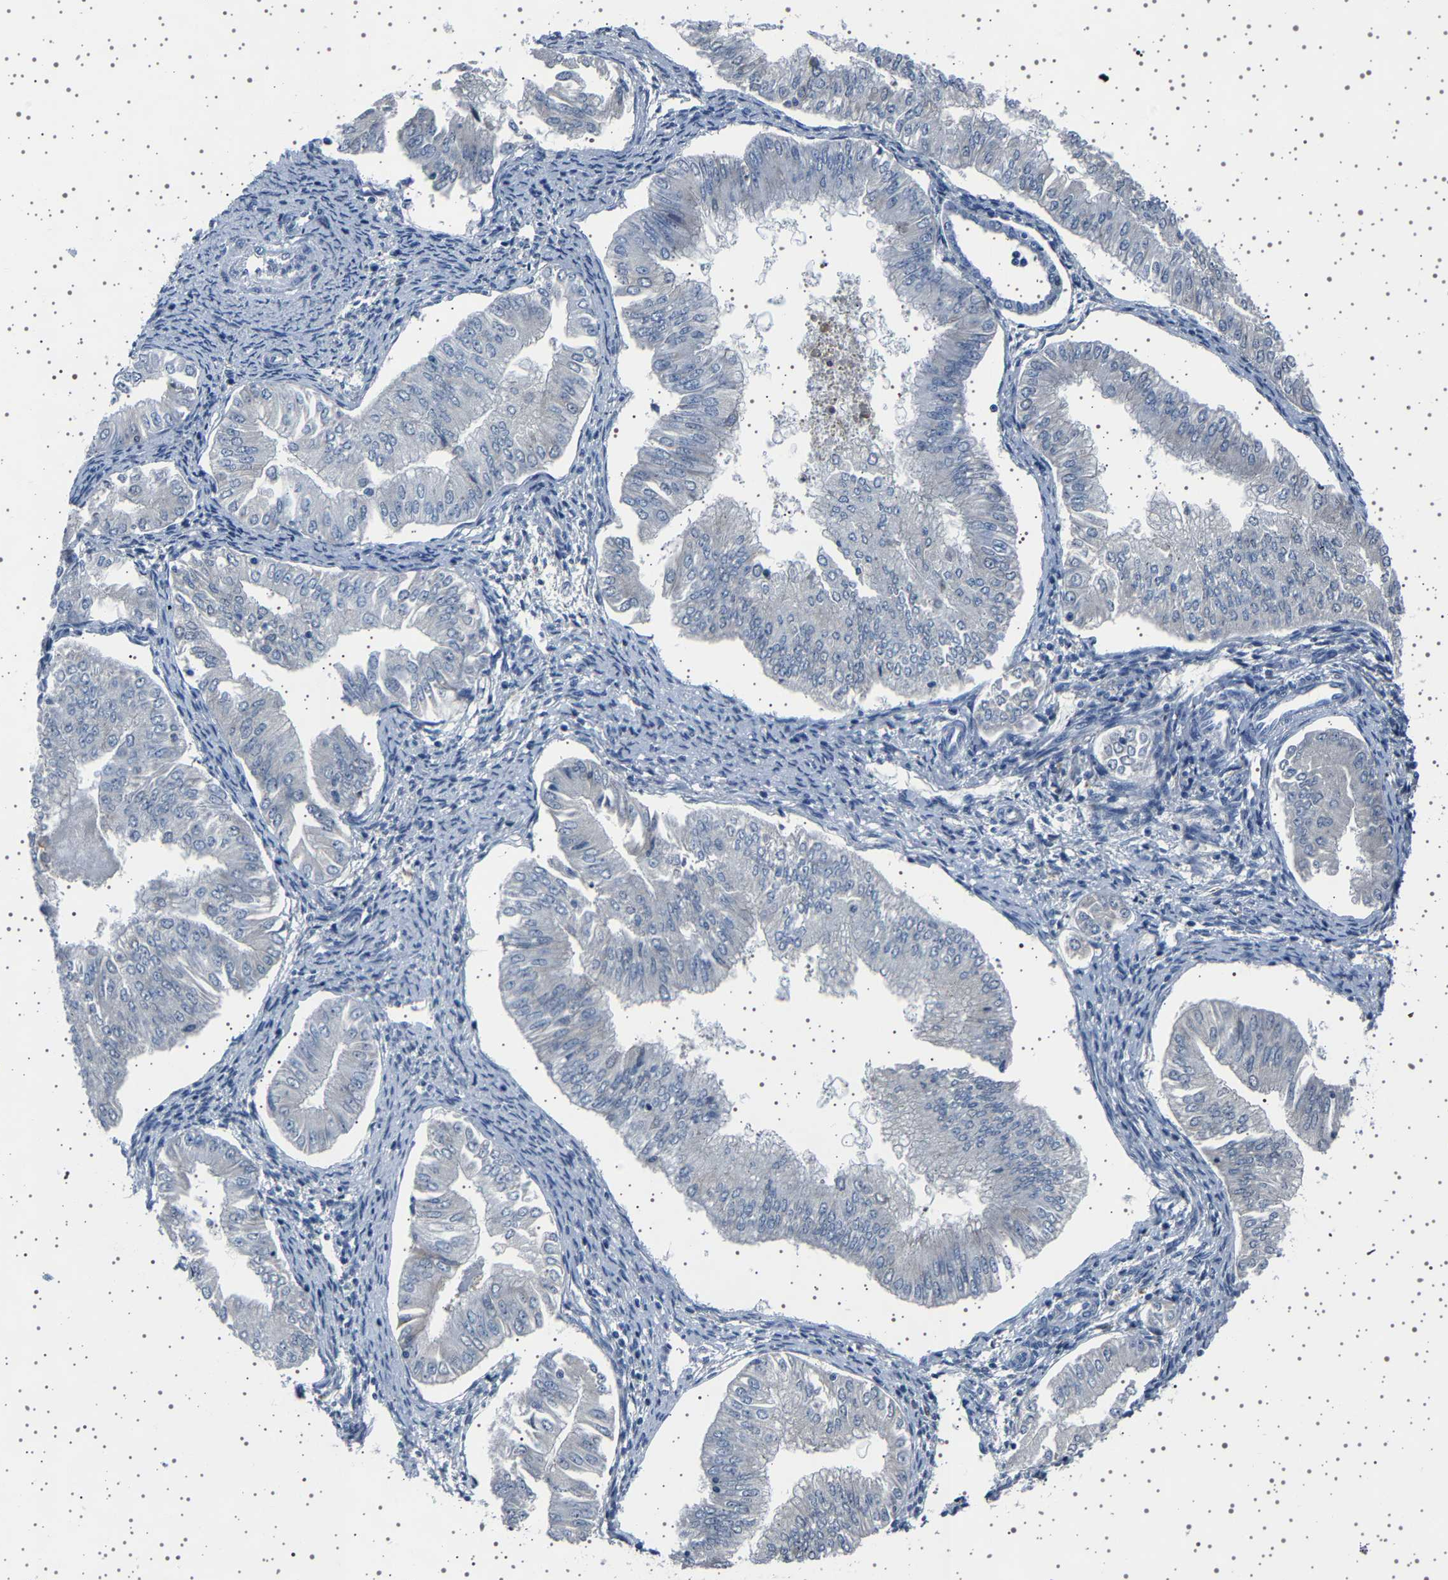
{"staining": {"intensity": "negative", "quantity": "none", "location": "none"}, "tissue": "endometrial cancer", "cell_type": "Tumor cells", "image_type": "cancer", "snomed": [{"axis": "morphology", "description": "Normal tissue, NOS"}, {"axis": "morphology", "description": "Adenocarcinoma, NOS"}, {"axis": "topography", "description": "Endometrium"}], "caption": "IHC micrograph of endometrial cancer (adenocarcinoma) stained for a protein (brown), which exhibits no positivity in tumor cells.", "gene": "FTCD", "patient": {"sex": "female", "age": 53}}